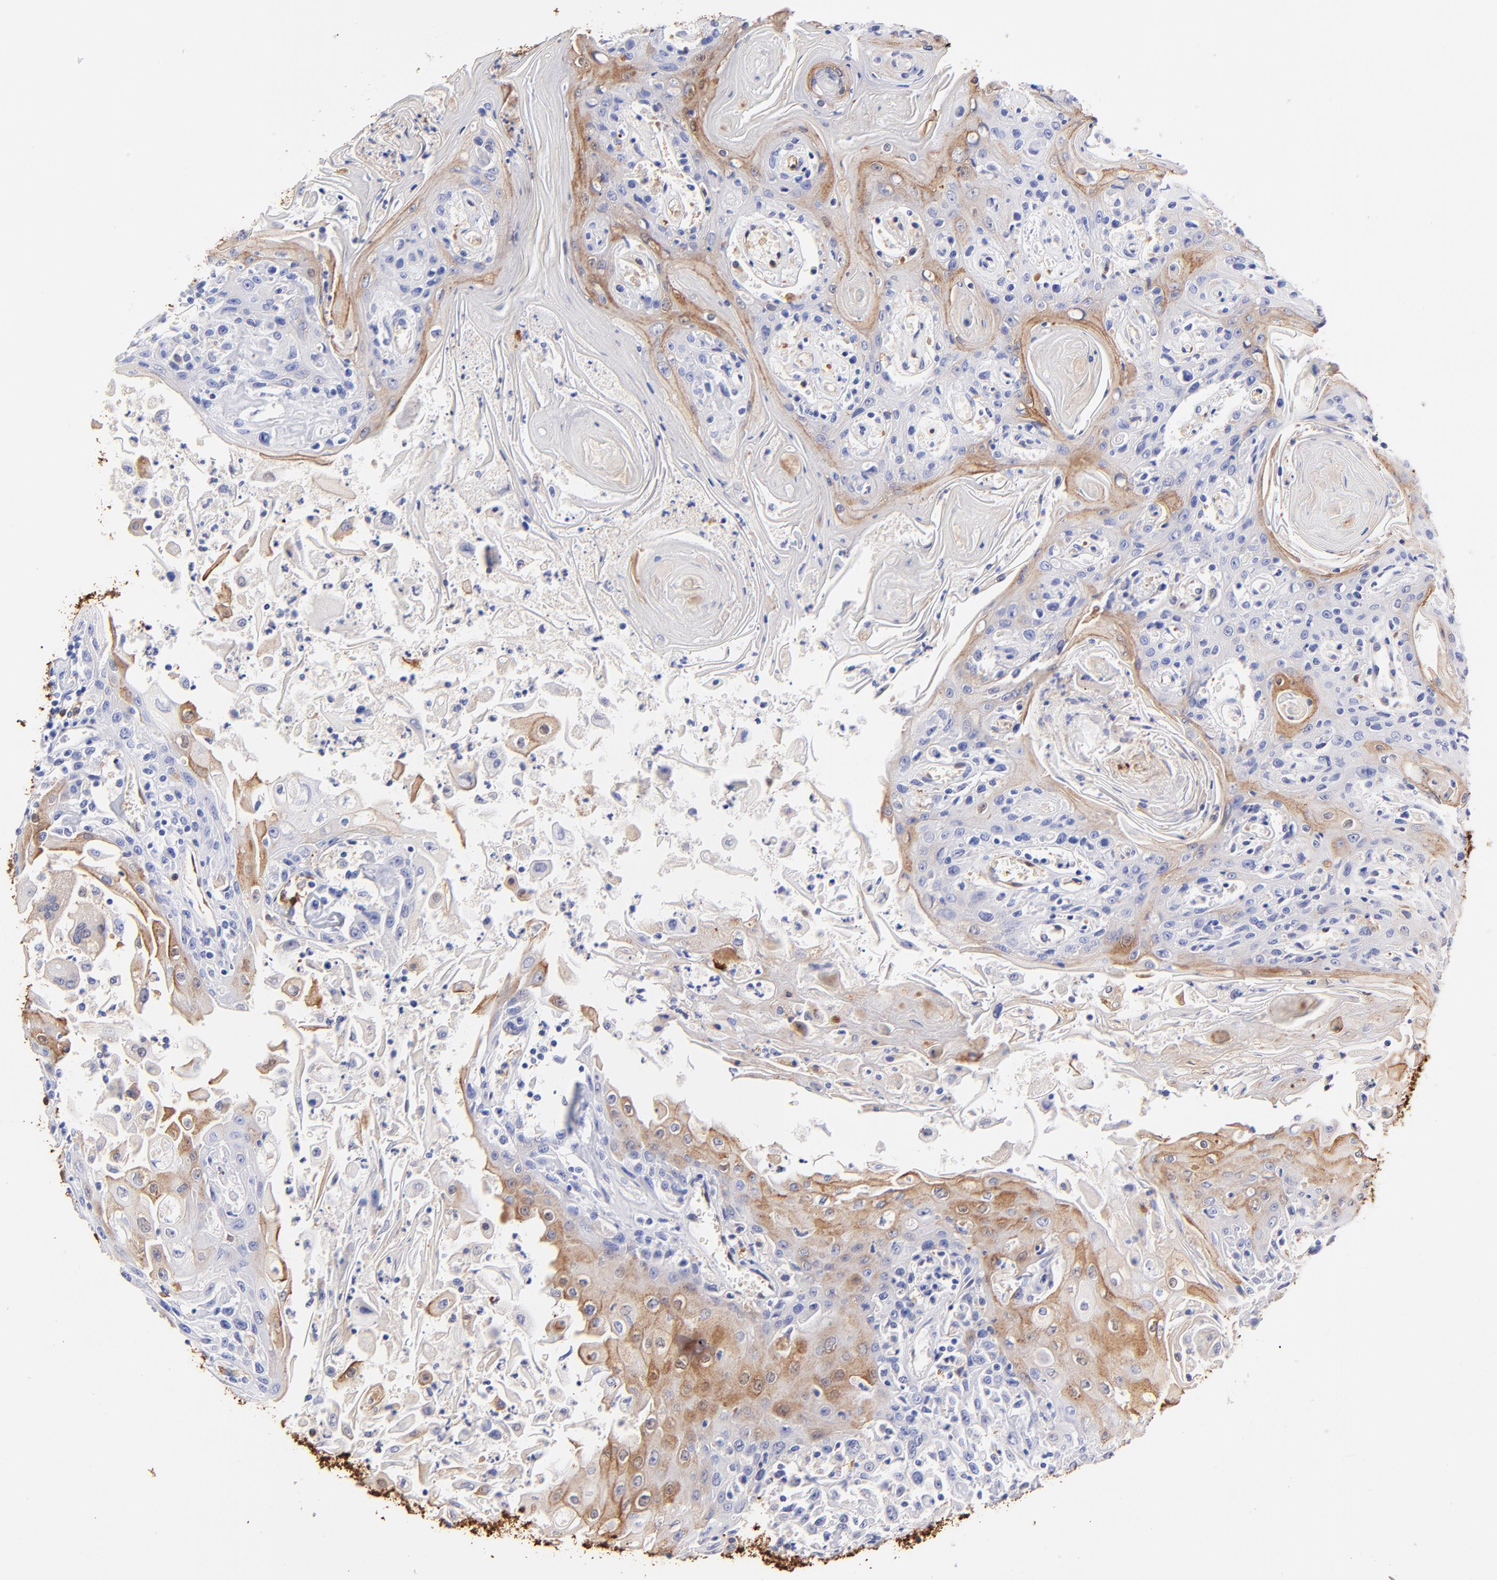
{"staining": {"intensity": "moderate", "quantity": "<25%", "location": "cytoplasmic/membranous"}, "tissue": "head and neck cancer", "cell_type": "Tumor cells", "image_type": "cancer", "snomed": [{"axis": "morphology", "description": "Squamous cell carcinoma, NOS"}, {"axis": "topography", "description": "Oral tissue"}, {"axis": "topography", "description": "Head-Neck"}], "caption": "Head and neck cancer (squamous cell carcinoma) stained with immunohistochemistry (IHC) displays moderate cytoplasmic/membranous positivity in approximately <25% of tumor cells.", "gene": "ALDH1A1", "patient": {"sex": "female", "age": 76}}